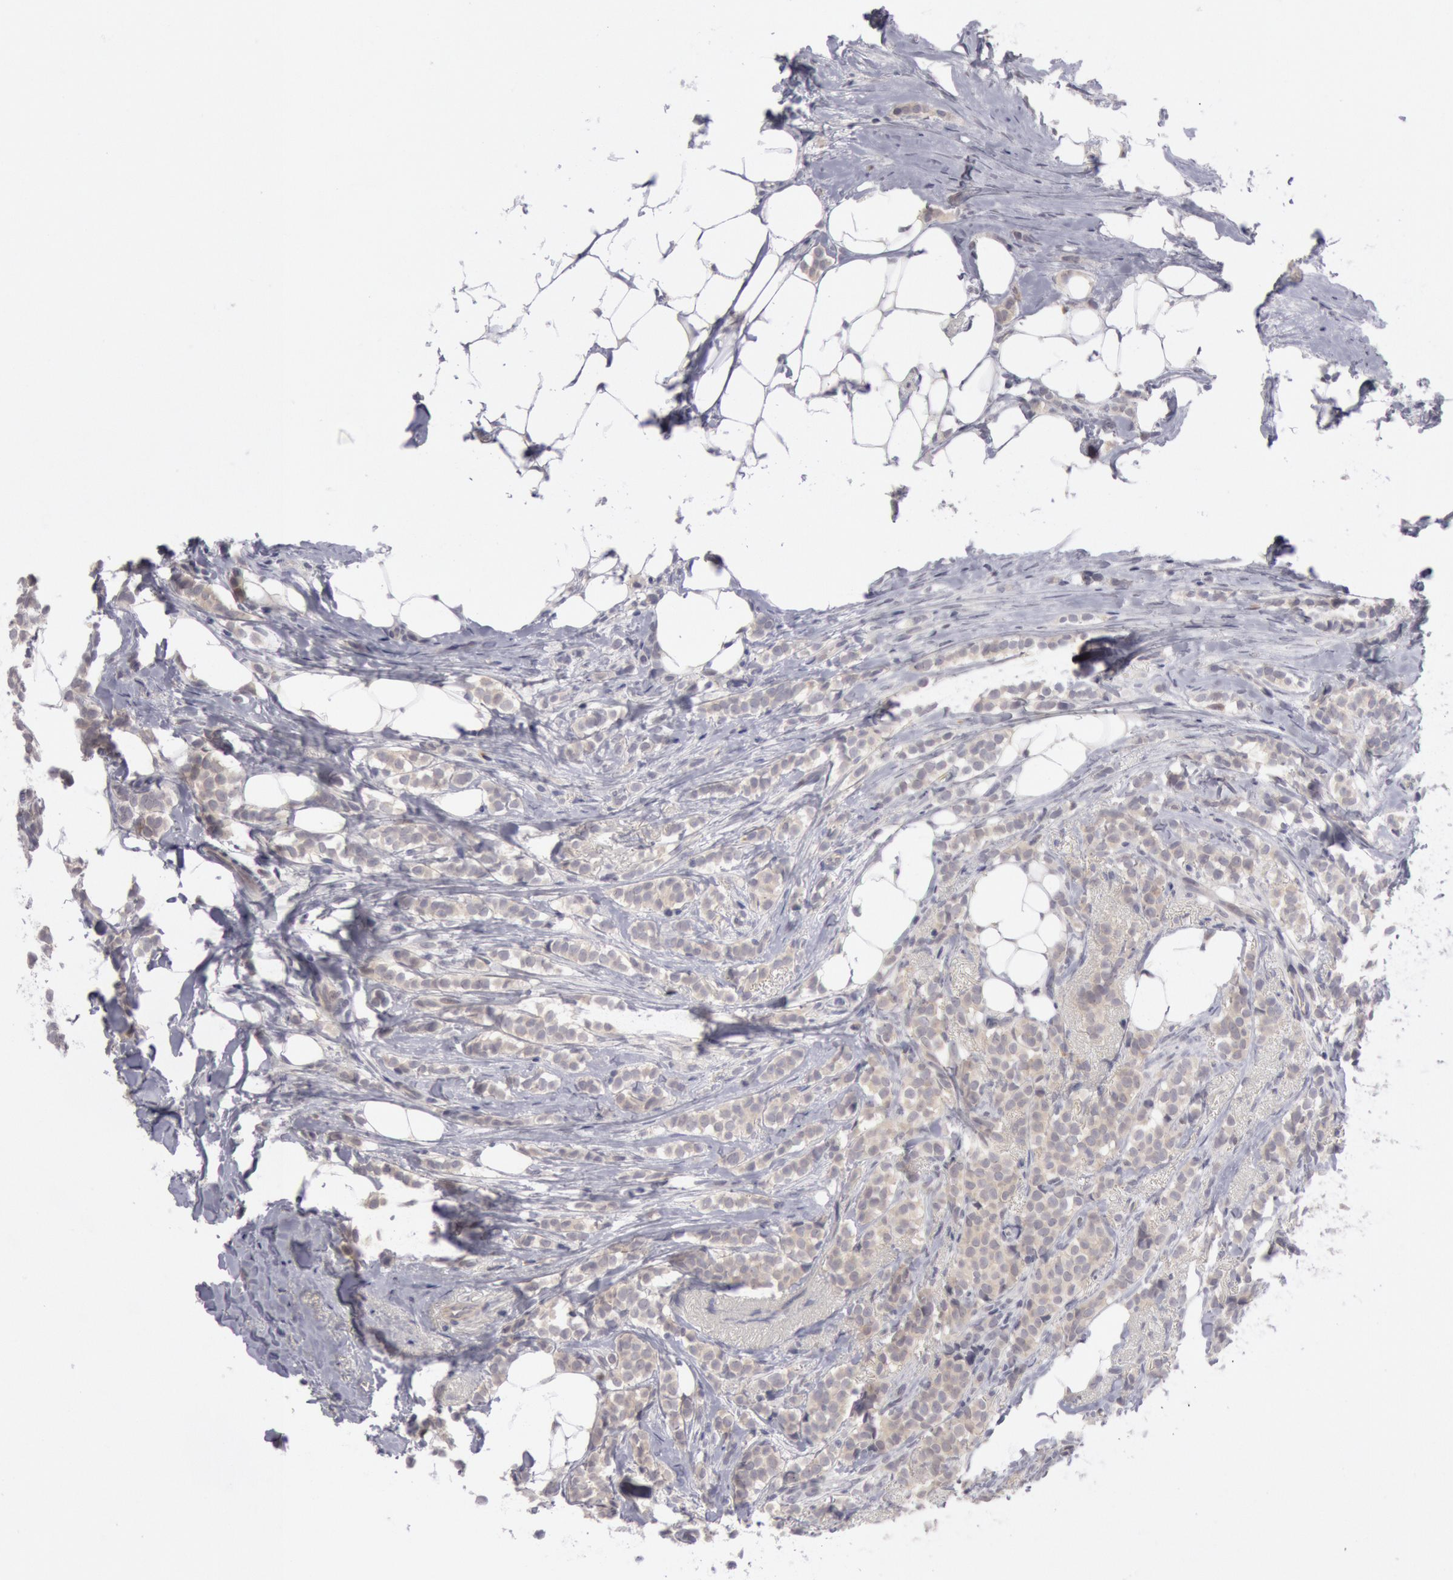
{"staining": {"intensity": "weak", "quantity": ">75%", "location": "cytoplasmic/membranous"}, "tissue": "breast cancer", "cell_type": "Tumor cells", "image_type": "cancer", "snomed": [{"axis": "morphology", "description": "Lobular carcinoma"}, {"axis": "topography", "description": "Breast"}], "caption": "IHC image of neoplastic tissue: human breast cancer stained using immunohistochemistry (IHC) displays low levels of weak protein expression localized specifically in the cytoplasmic/membranous of tumor cells, appearing as a cytoplasmic/membranous brown color.", "gene": "JOSD1", "patient": {"sex": "female", "age": 56}}